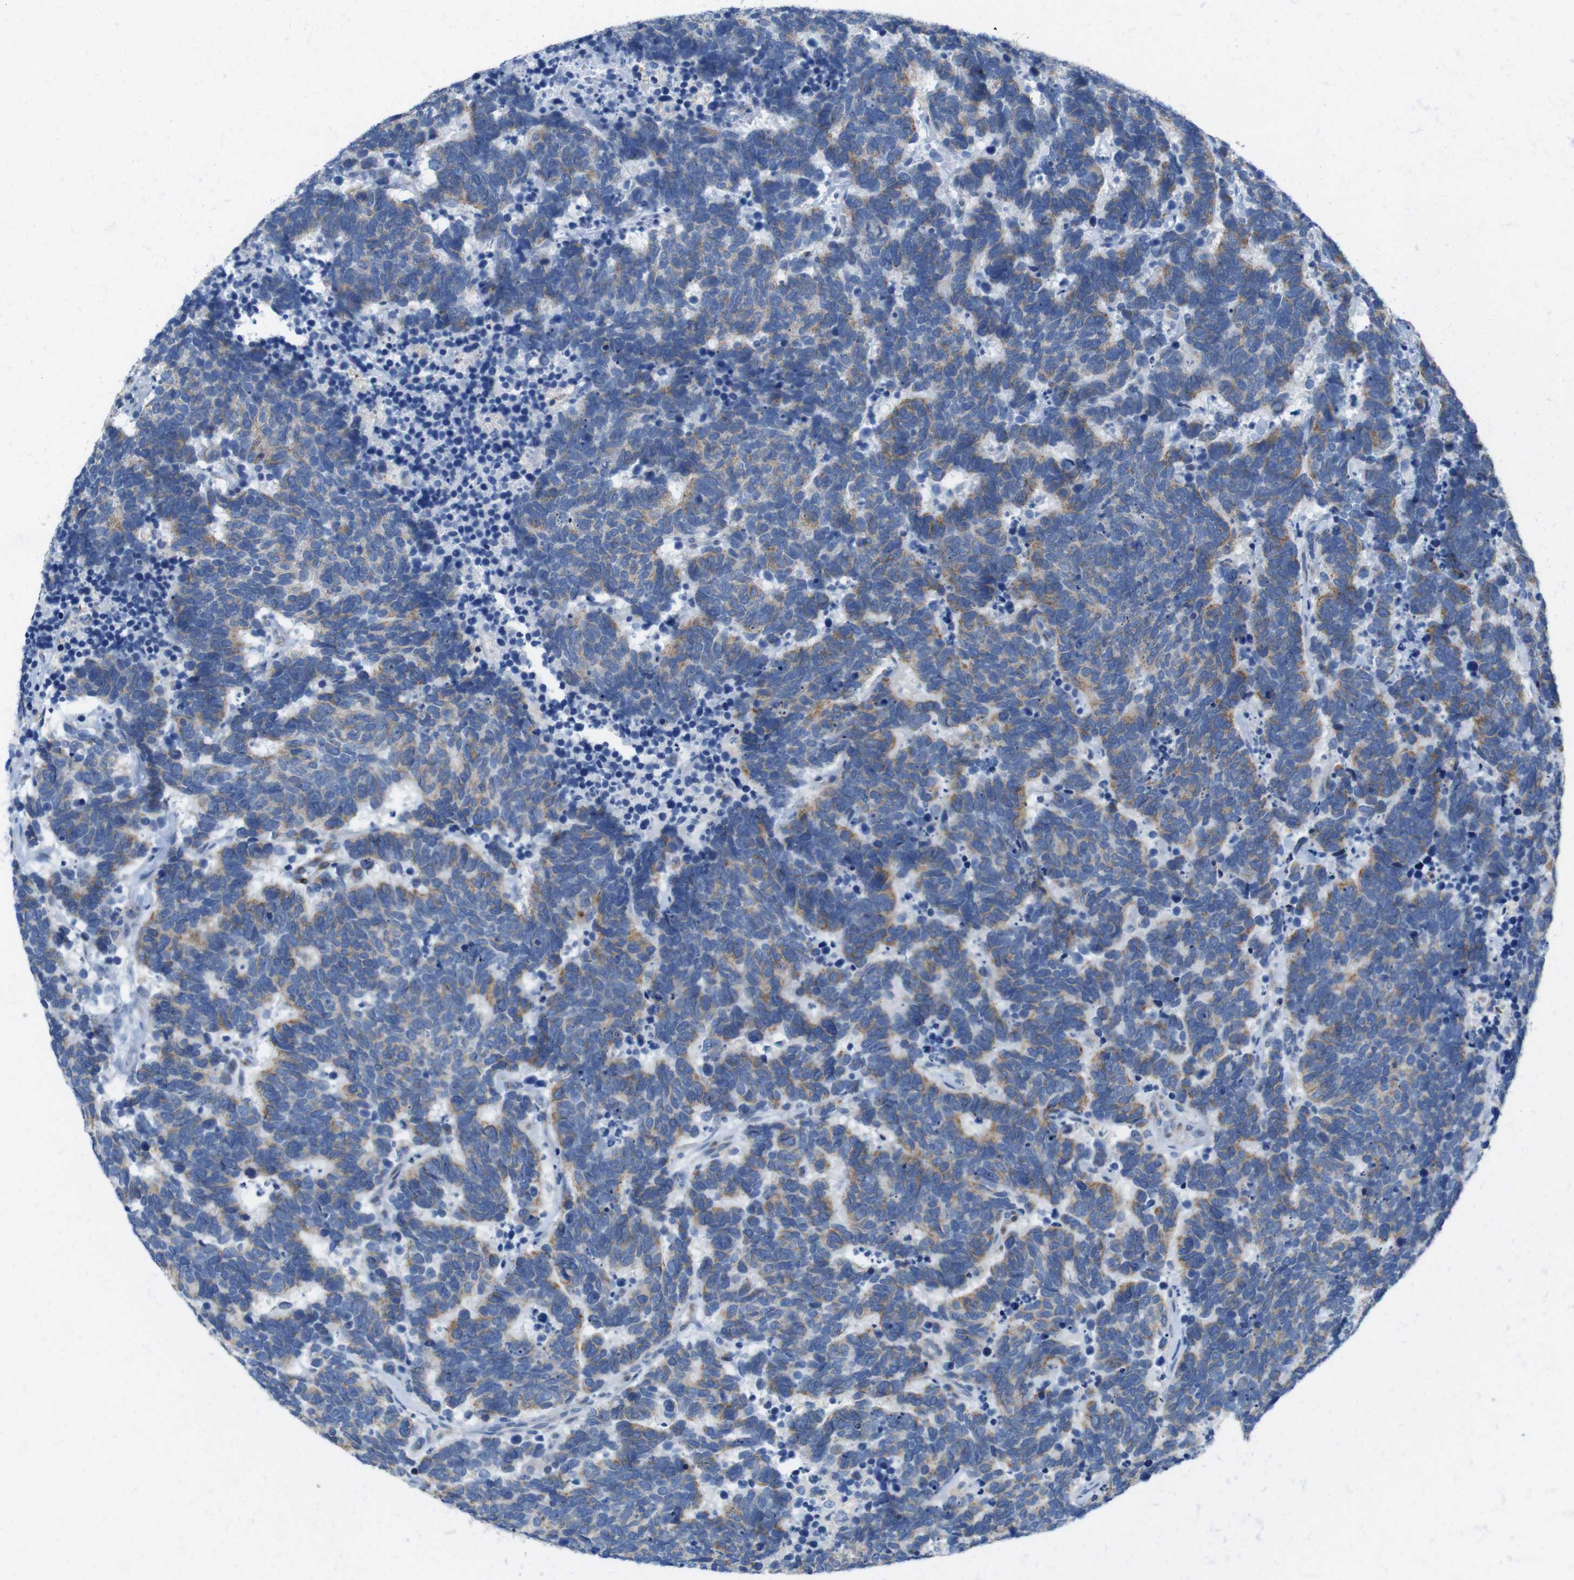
{"staining": {"intensity": "moderate", "quantity": "25%-75%", "location": "cytoplasmic/membranous"}, "tissue": "carcinoid", "cell_type": "Tumor cells", "image_type": "cancer", "snomed": [{"axis": "morphology", "description": "Carcinoma, NOS"}, {"axis": "morphology", "description": "Carcinoid, malignant, NOS"}, {"axis": "topography", "description": "Urinary bladder"}], "caption": "Immunohistochemical staining of carcinoid displays moderate cytoplasmic/membranous protein positivity in approximately 25%-75% of tumor cells.", "gene": "CLMN", "patient": {"sex": "male", "age": 57}}